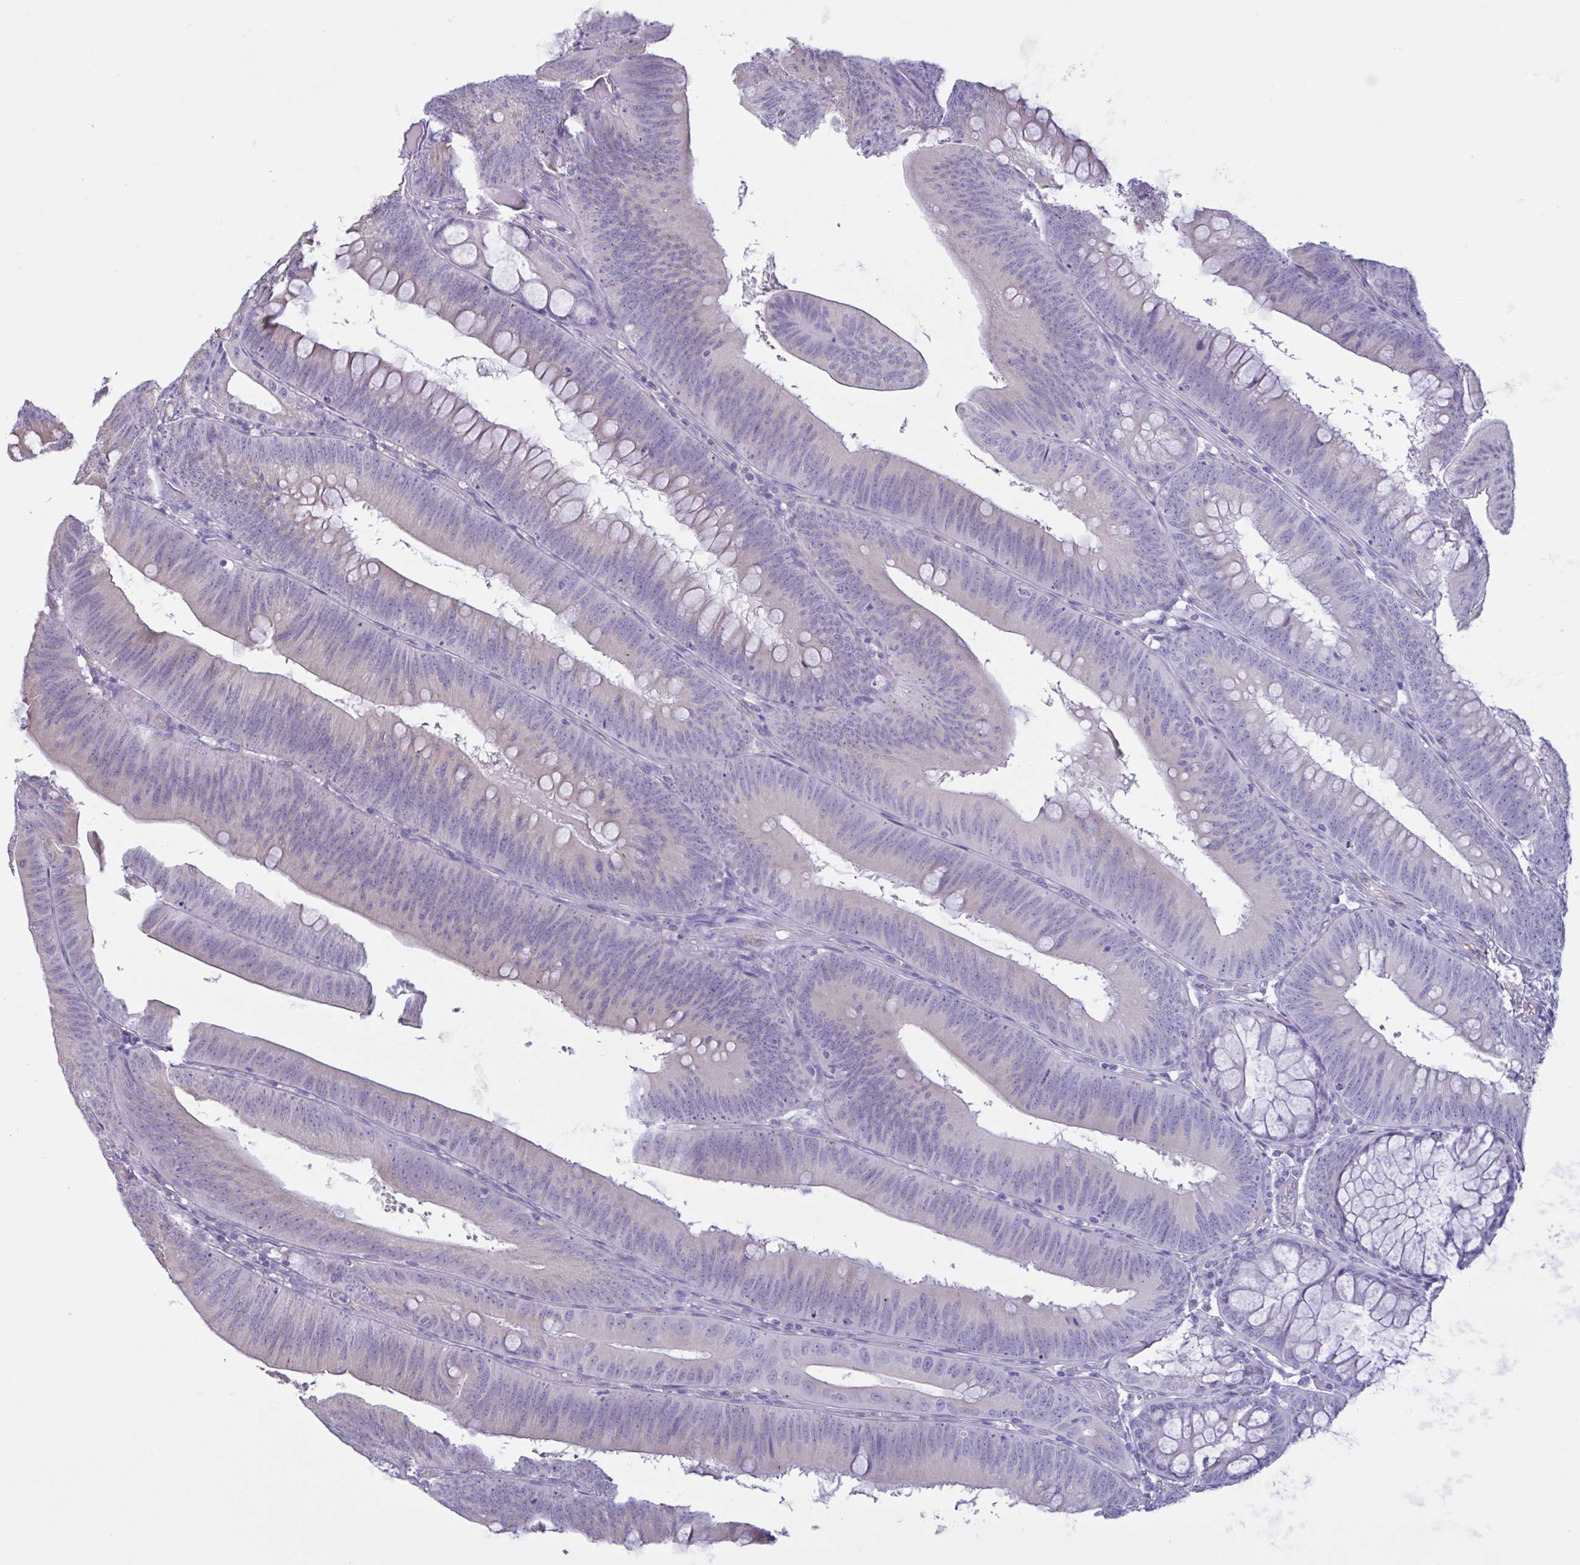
{"staining": {"intensity": "negative", "quantity": "none", "location": "none"}, "tissue": "colorectal cancer", "cell_type": "Tumor cells", "image_type": "cancer", "snomed": [{"axis": "morphology", "description": "Adenocarcinoma, NOS"}, {"axis": "topography", "description": "Colon"}], "caption": "Tumor cells are negative for protein expression in human colorectal cancer (adenocarcinoma).", "gene": "RPL22L1", "patient": {"sex": "male", "age": 84}}